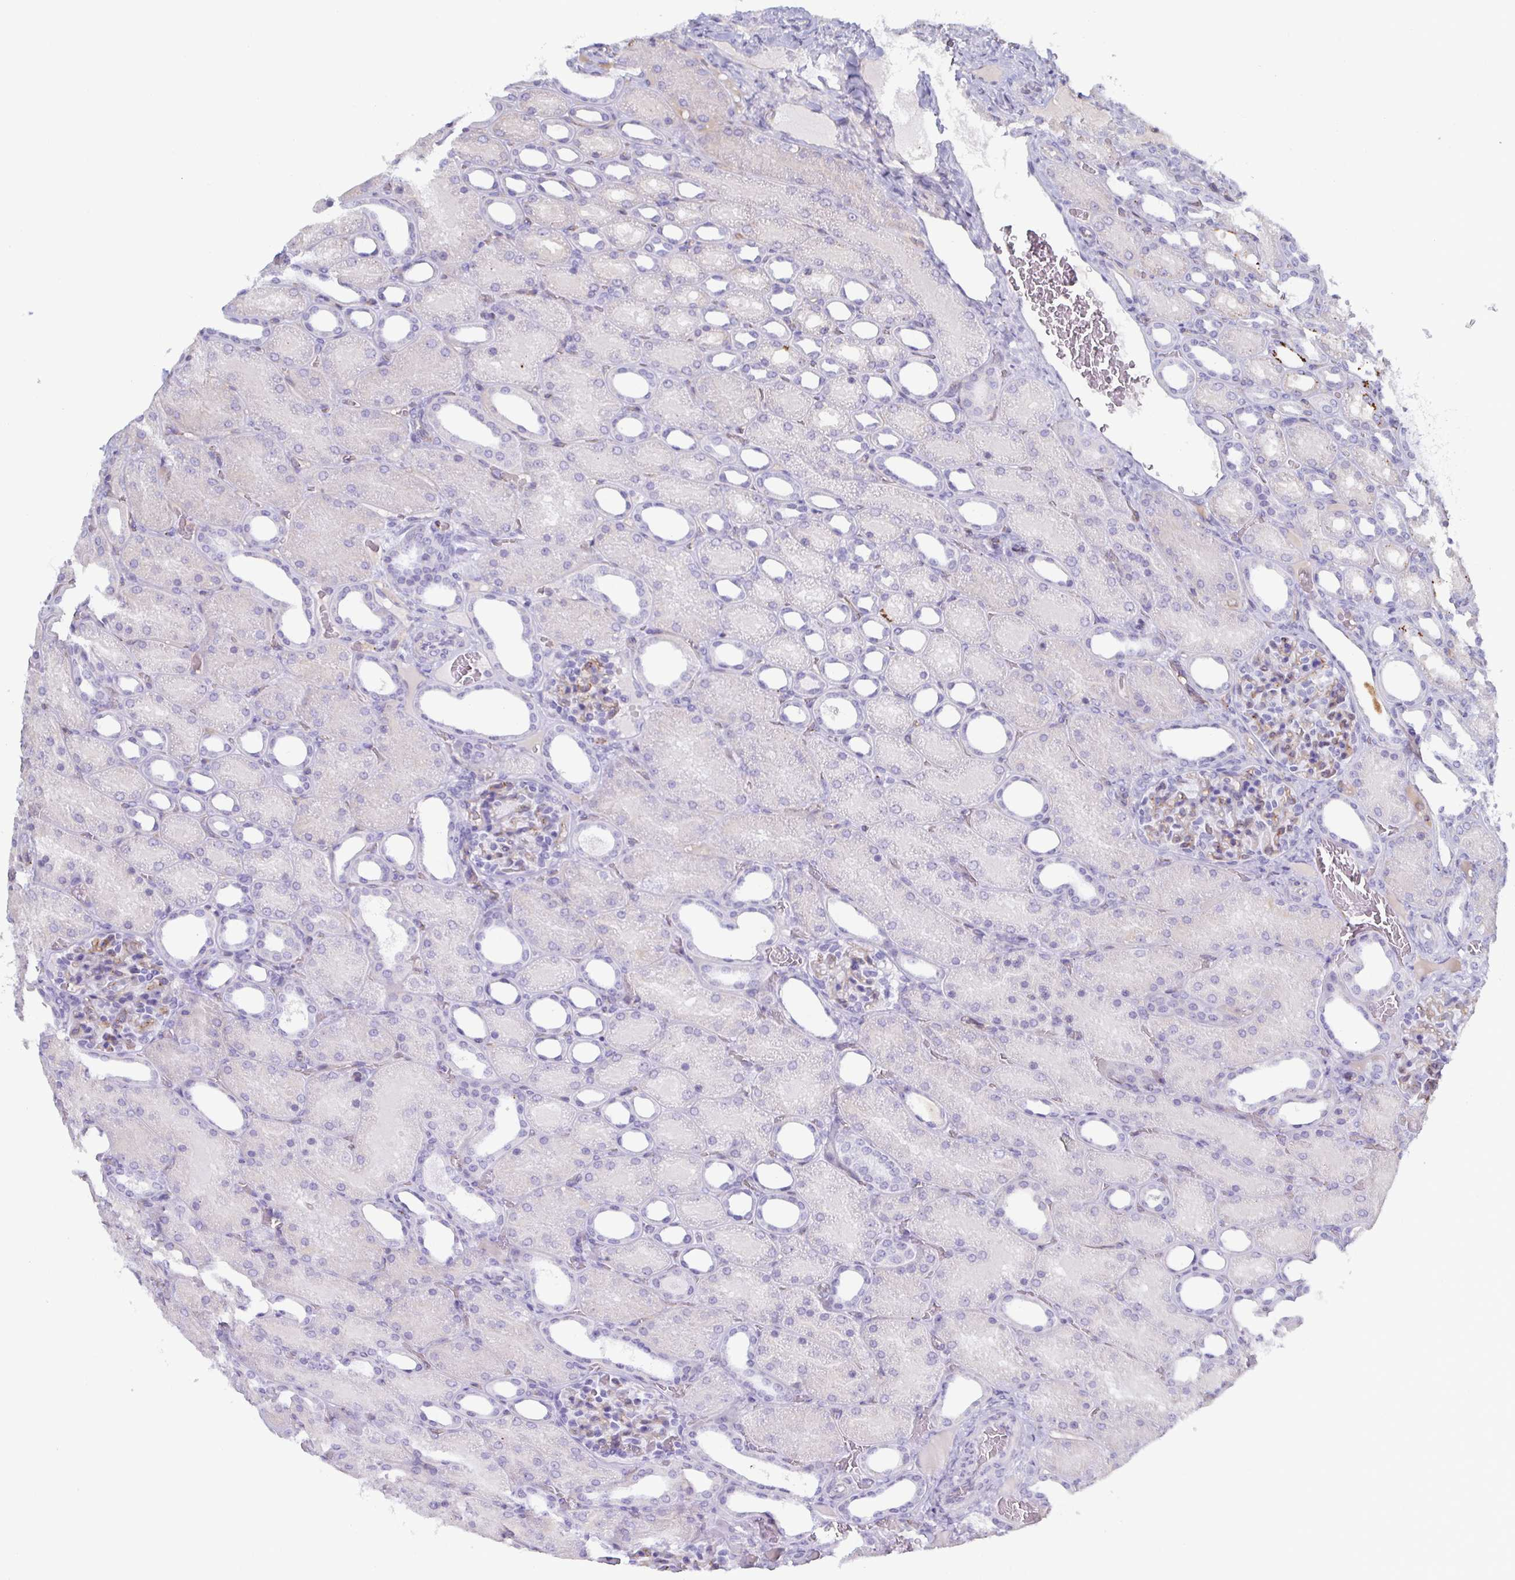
{"staining": {"intensity": "moderate", "quantity": "<25%", "location": "cytoplasmic/membranous"}, "tissue": "kidney", "cell_type": "Cells in glomeruli", "image_type": "normal", "snomed": [{"axis": "morphology", "description": "Normal tissue, NOS"}, {"axis": "topography", "description": "Kidney"}], "caption": "This histopathology image shows immunohistochemistry (IHC) staining of normal human kidney, with low moderate cytoplasmic/membranous staining in about <25% of cells in glomeruli.", "gene": "ACSBG2", "patient": {"sex": "male", "age": 2}}